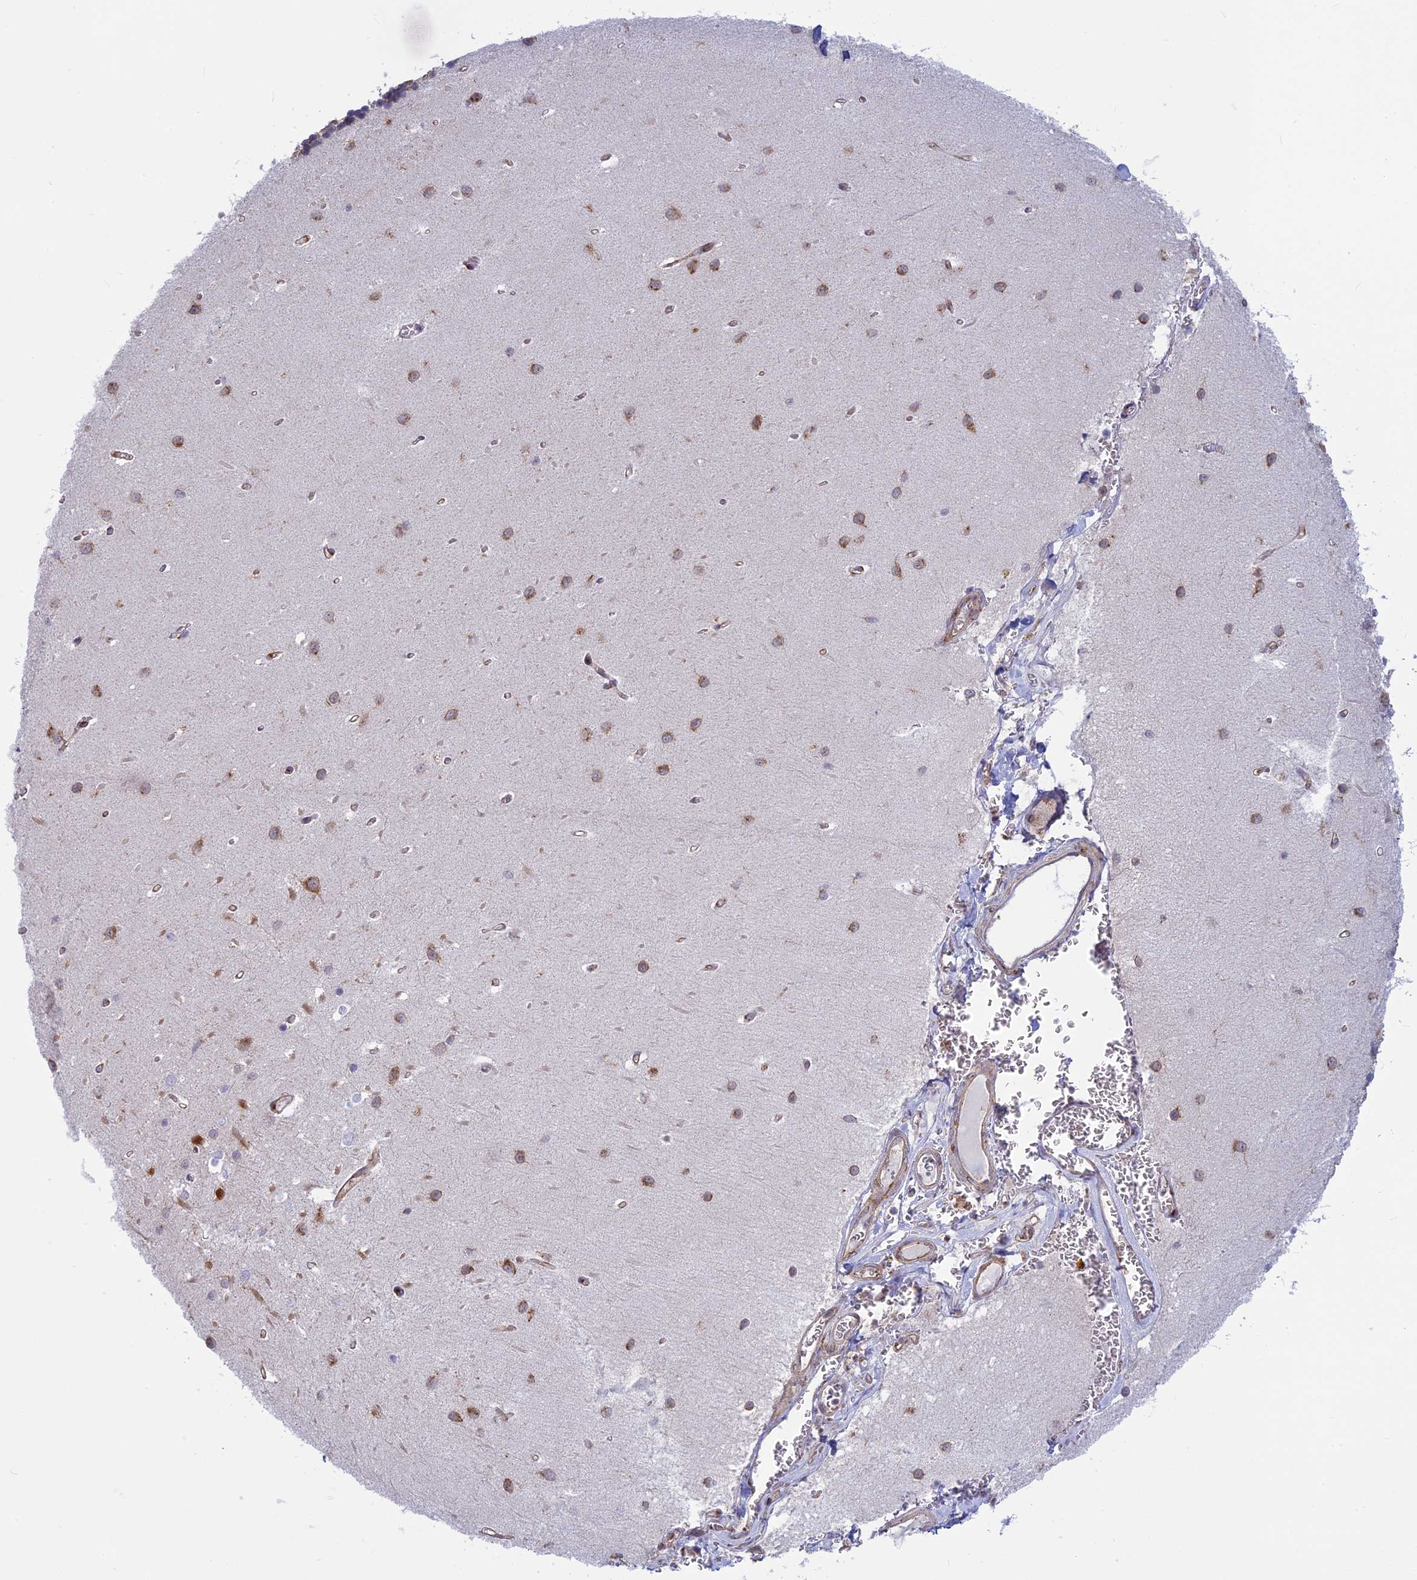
{"staining": {"intensity": "negative", "quantity": "none", "location": "none"}, "tissue": "cerebellum", "cell_type": "Cells in granular layer", "image_type": "normal", "snomed": [{"axis": "morphology", "description": "Normal tissue, NOS"}, {"axis": "topography", "description": "Cerebellum"}], "caption": "Image shows no significant protein positivity in cells in granular layer of normal cerebellum.", "gene": "CLINT1", "patient": {"sex": "male", "age": 37}}